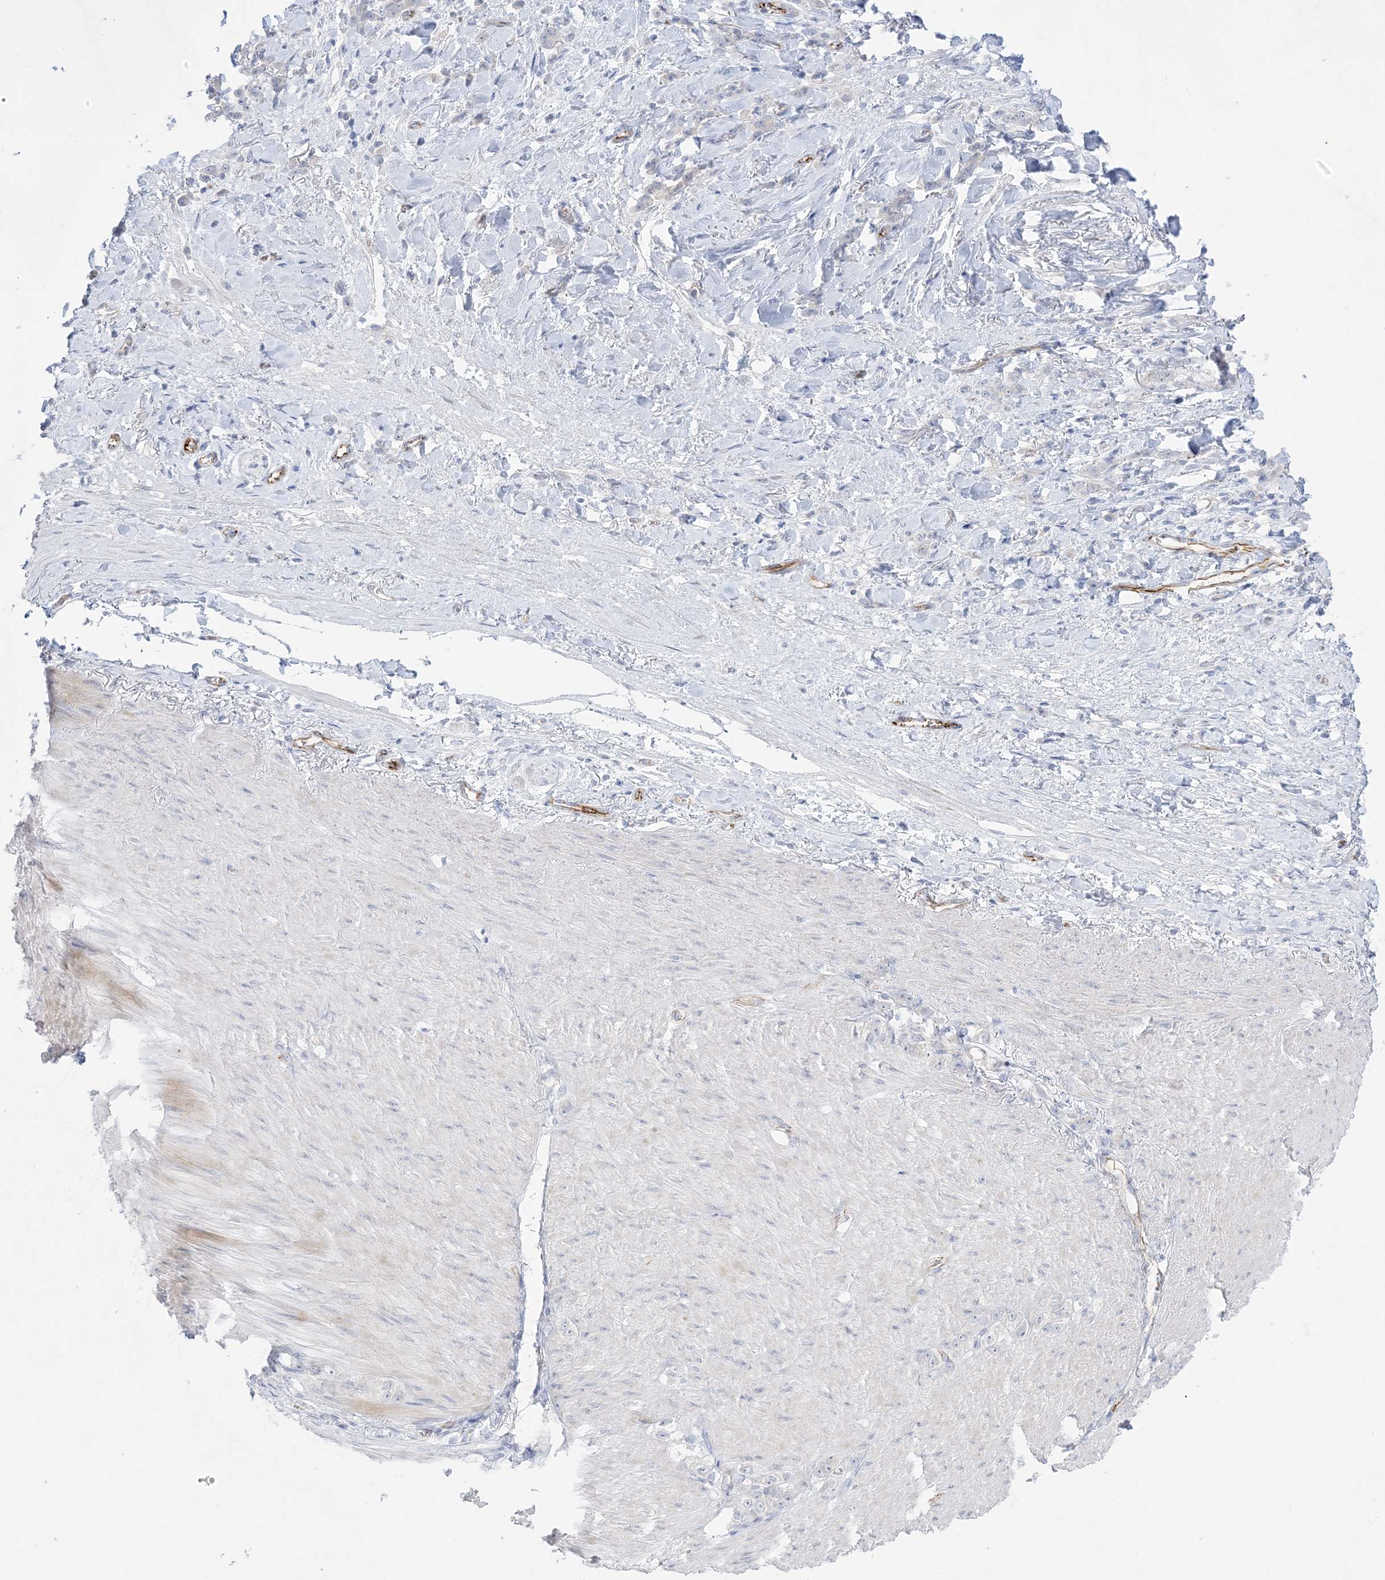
{"staining": {"intensity": "negative", "quantity": "none", "location": "none"}, "tissue": "stomach cancer", "cell_type": "Tumor cells", "image_type": "cancer", "snomed": [{"axis": "morphology", "description": "Normal tissue, NOS"}, {"axis": "morphology", "description": "Adenocarcinoma, NOS"}, {"axis": "topography", "description": "Stomach"}], "caption": "Protein analysis of stomach cancer reveals no significant staining in tumor cells. (IHC, brightfield microscopy, high magnification).", "gene": "B3GNT7", "patient": {"sex": "male", "age": 82}}